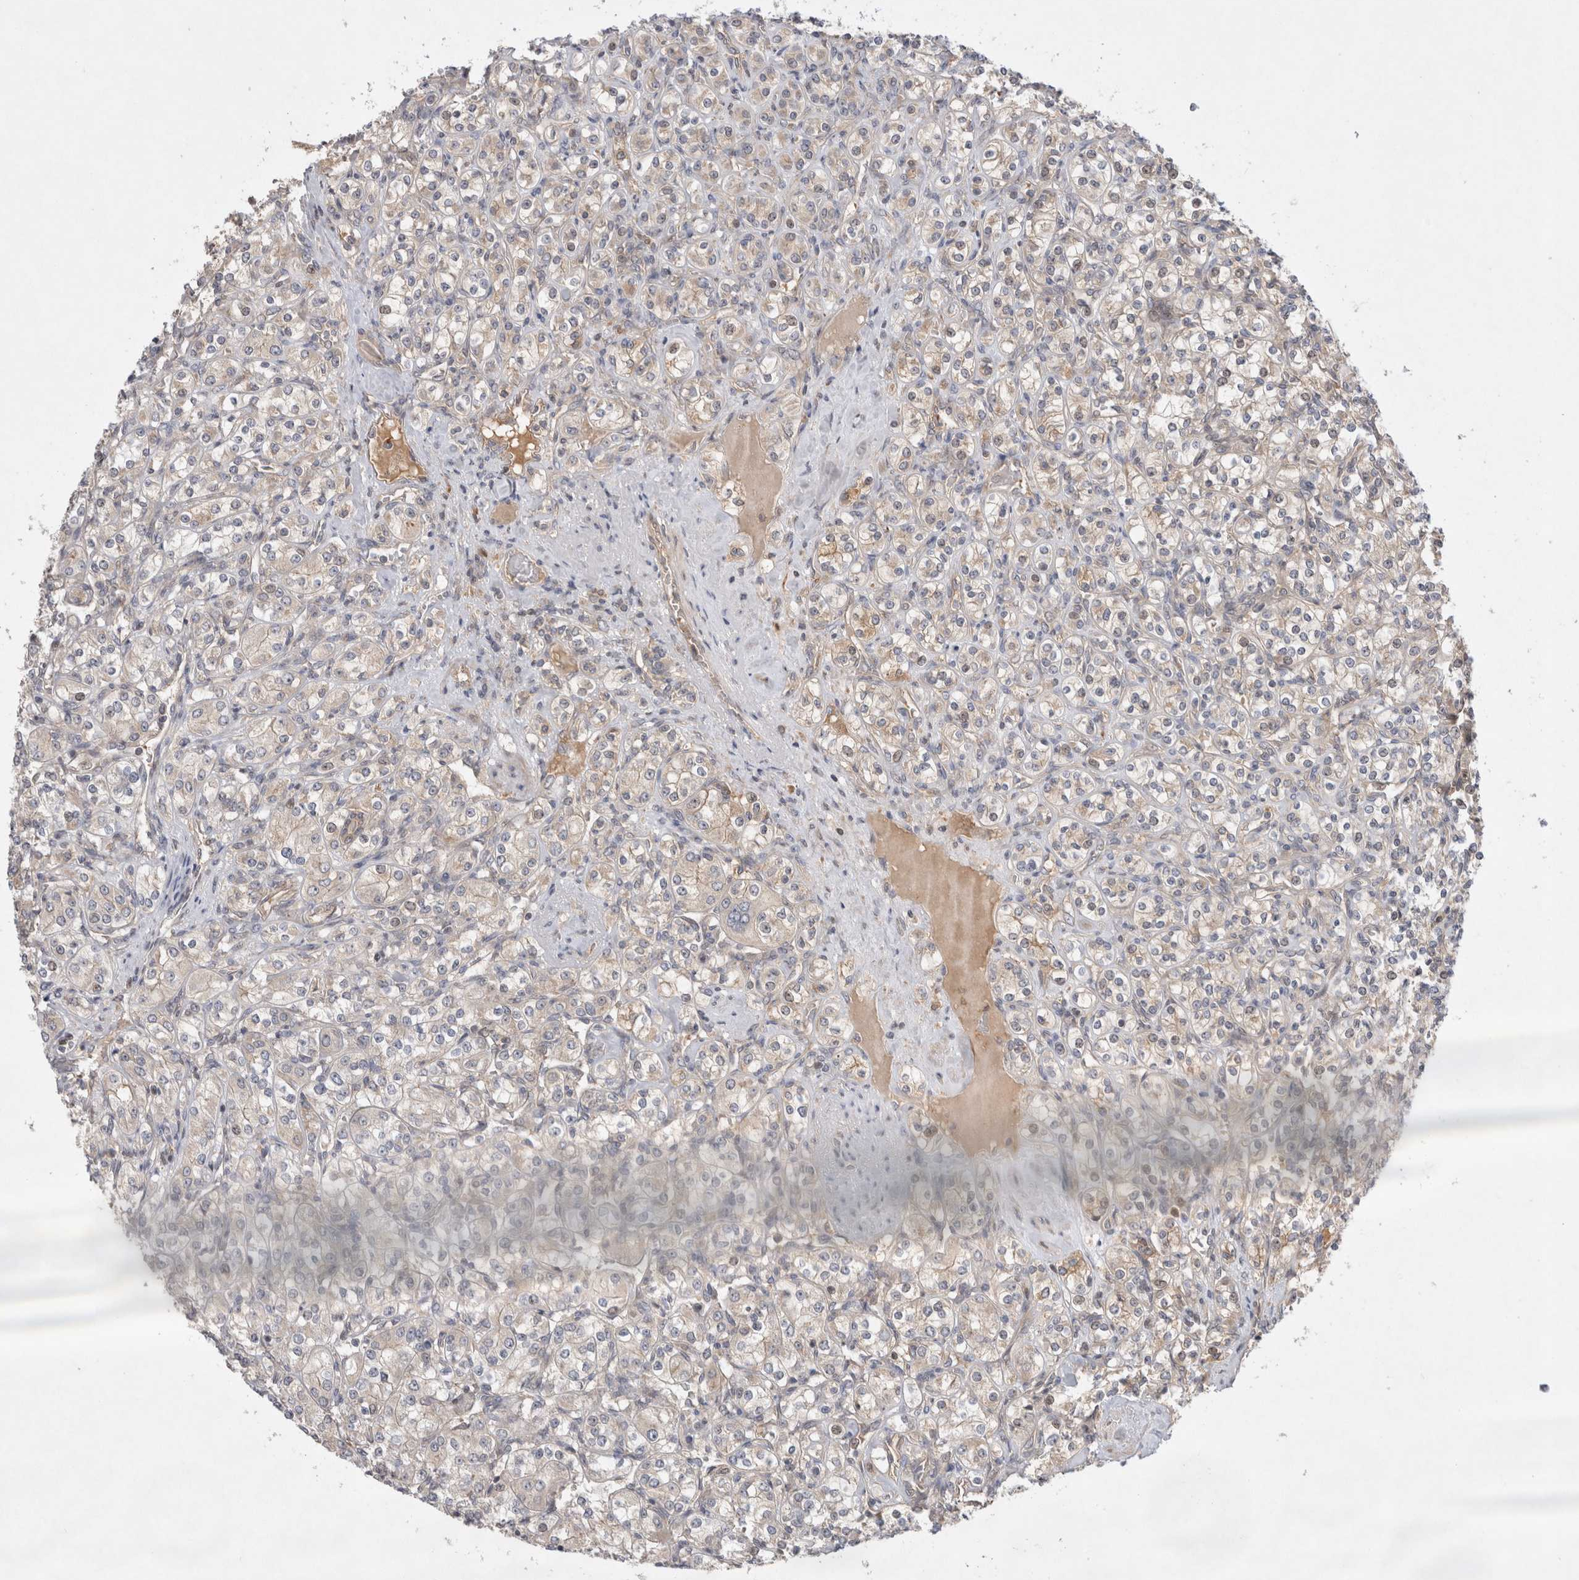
{"staining": {"intensity": "negative", "quantity": "none", "location": "none"}, "tissue": "renal cancer", "cell_type": "Tumor cells", "image_type": "cancer", "snomed": [{"axis": "morphology", "description": "Adenocarcinoma, NOS"}, {"axis": "topography", "description": "Kidney"}], "caption": "Immunohistochemical staining of human adenocarcinoma (renal) displays no significant positivity in tumor cells.", "gene": "HTT", "patient": {"sex": "male", "age": 77}}